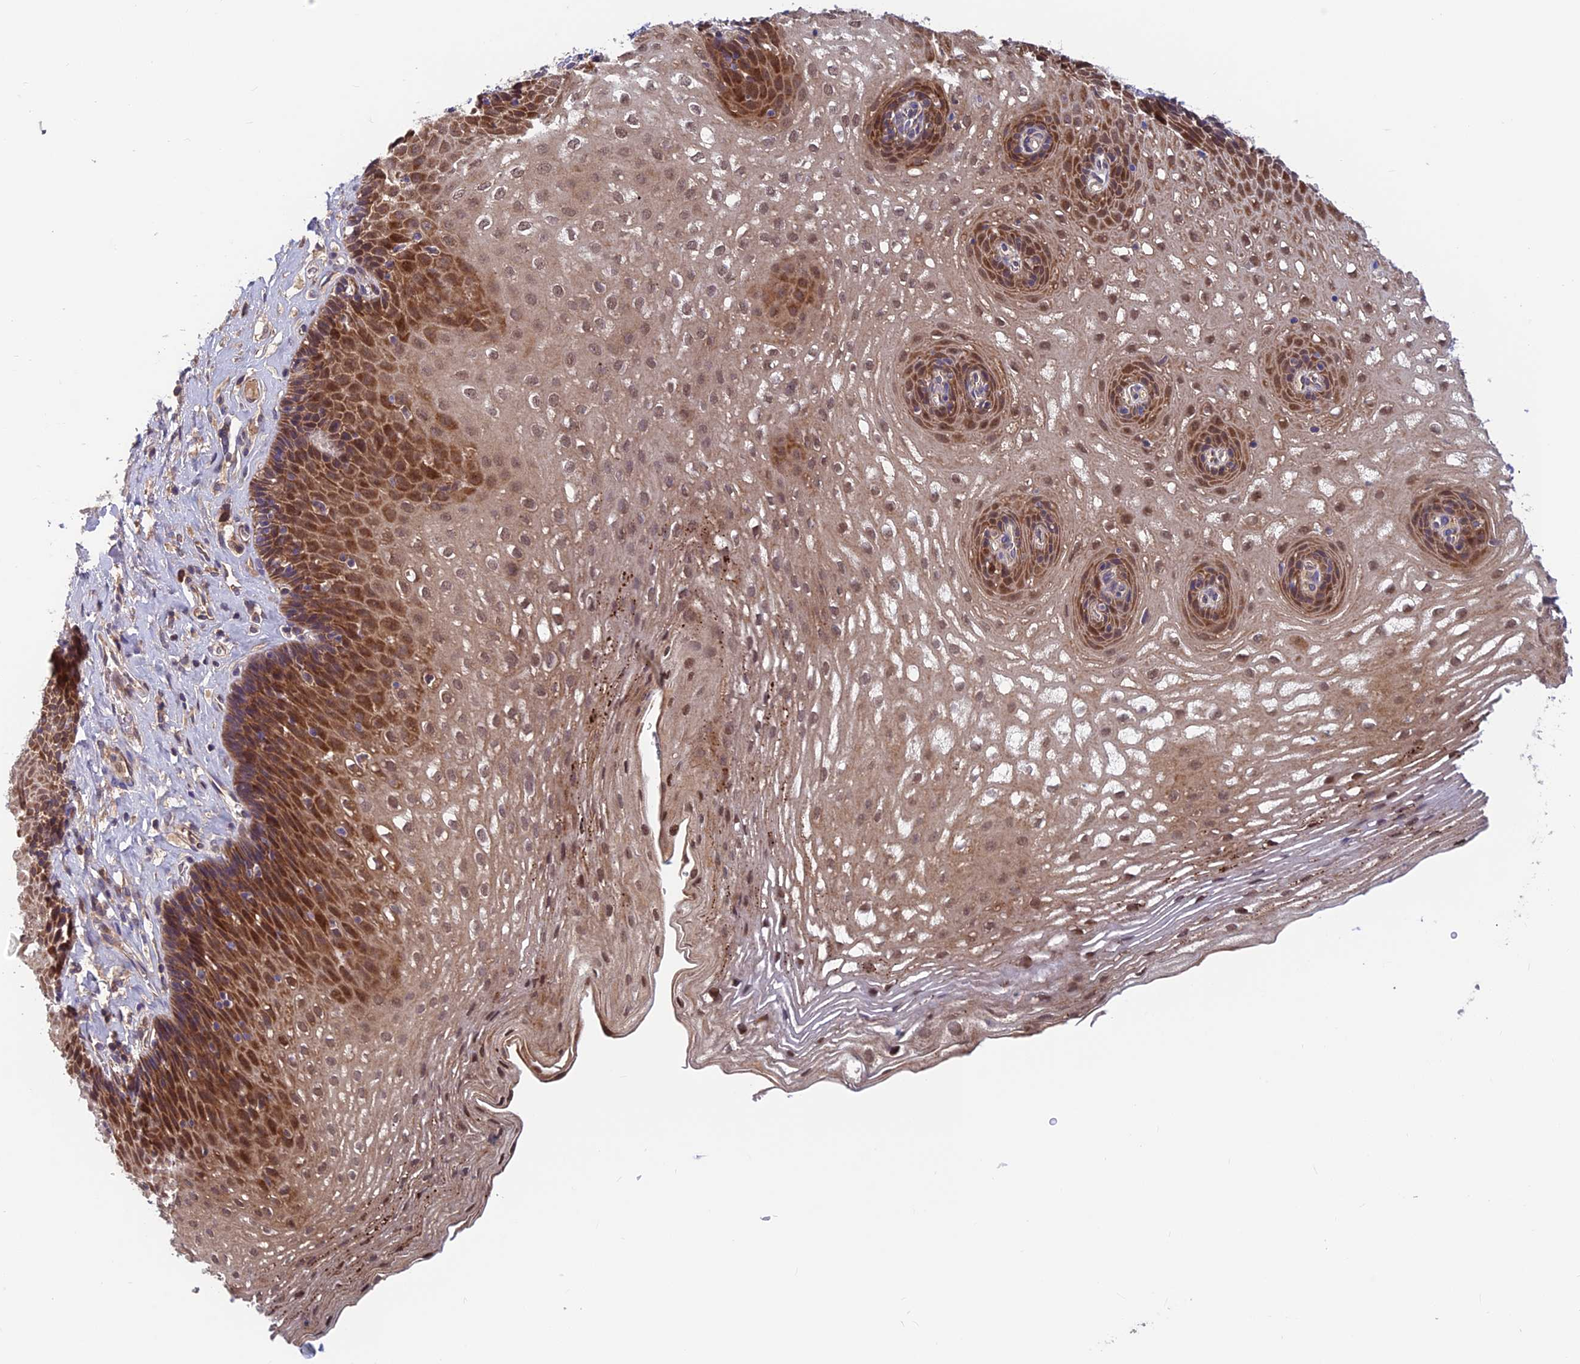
{"staining": {"intensity": "moderate", "quantity": ">75%", "location": "cytoplasmic/membranous,nuclear"}, "tissue": "esophagus", "cell_type": "Squamous epithelial cells", "image_type": "normal", "snomed": [{"axis": "morphology", "description": "Normal tissue, NOS"}, {"axis": "topography", "description": "Esophagus"}], "caption": "Esophagus stained with DAB immunohistochemistry (IHC) shows medium levels of moderate cytoplasmic/membranous,nuclear staining in about >75% of squamous epithelial cells.", "gene": "CCDC15", "patient": {"sex": "female", "age": 66}}